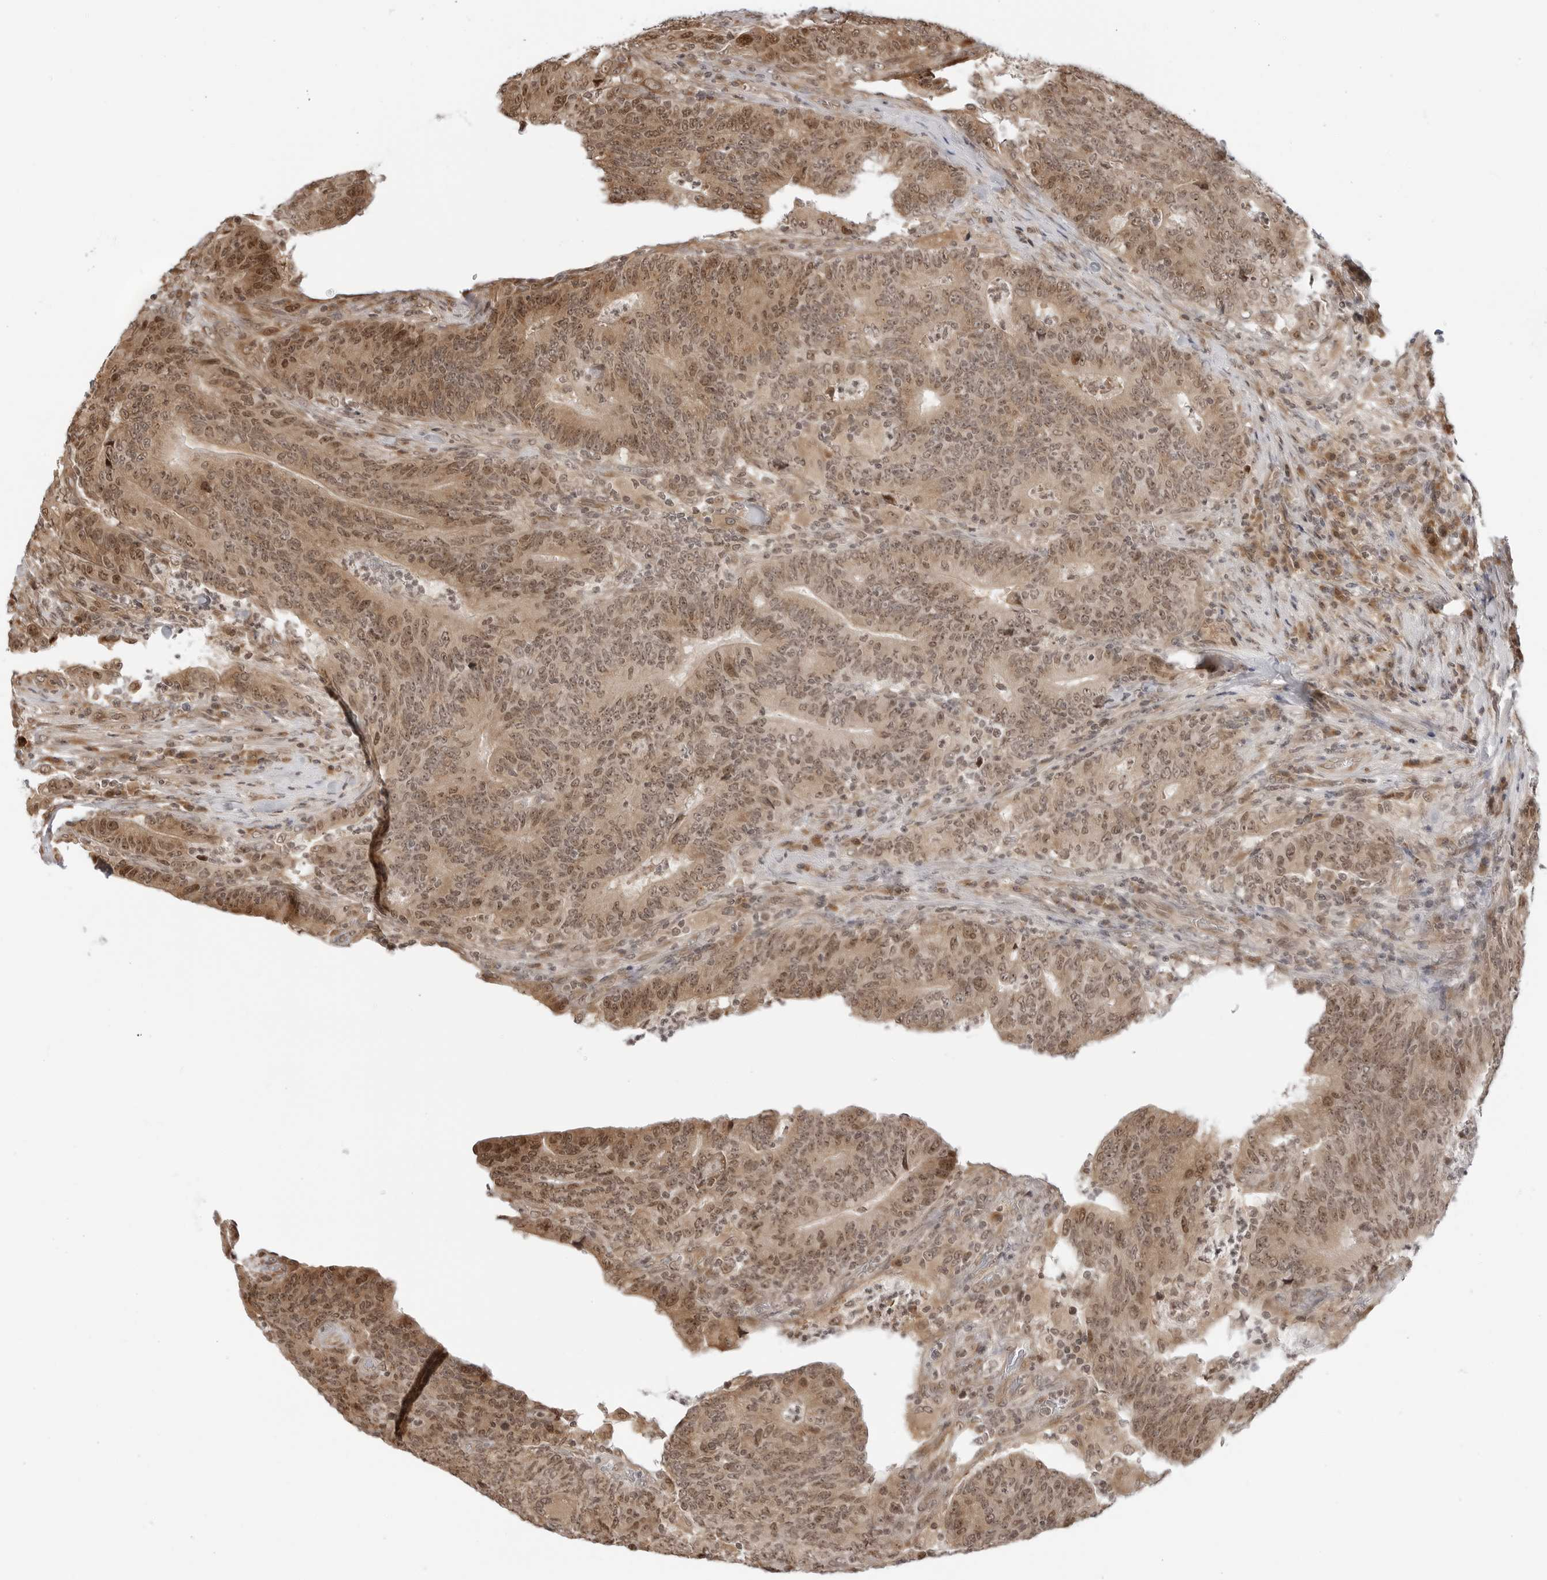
{"staining": {"intensity": "moderate", "quantity": ">75%", "location": "cytoplasmic/membranous,nuclear"}, "tissue": "colorectal cancer", "cell_type": "Tumor cells", "image_type": "cancer", "snomed": [{"axis": "morphology", "description": "Normal tissue, NOS"}, {"axis": "morphology", "description": "Adenocarcinoma, NOS"}, {"axis": "topography", "description": "Colon"}], "caption": "The photomicrograph exhibits staining of colorectal adenocarcinoma, revealing moderate cytoplasmic/membranous and nuclear protein expression (brown color) within tumor cells.", "gene": "TIPRL", "patient": {"sex": "female", "age": 75}}